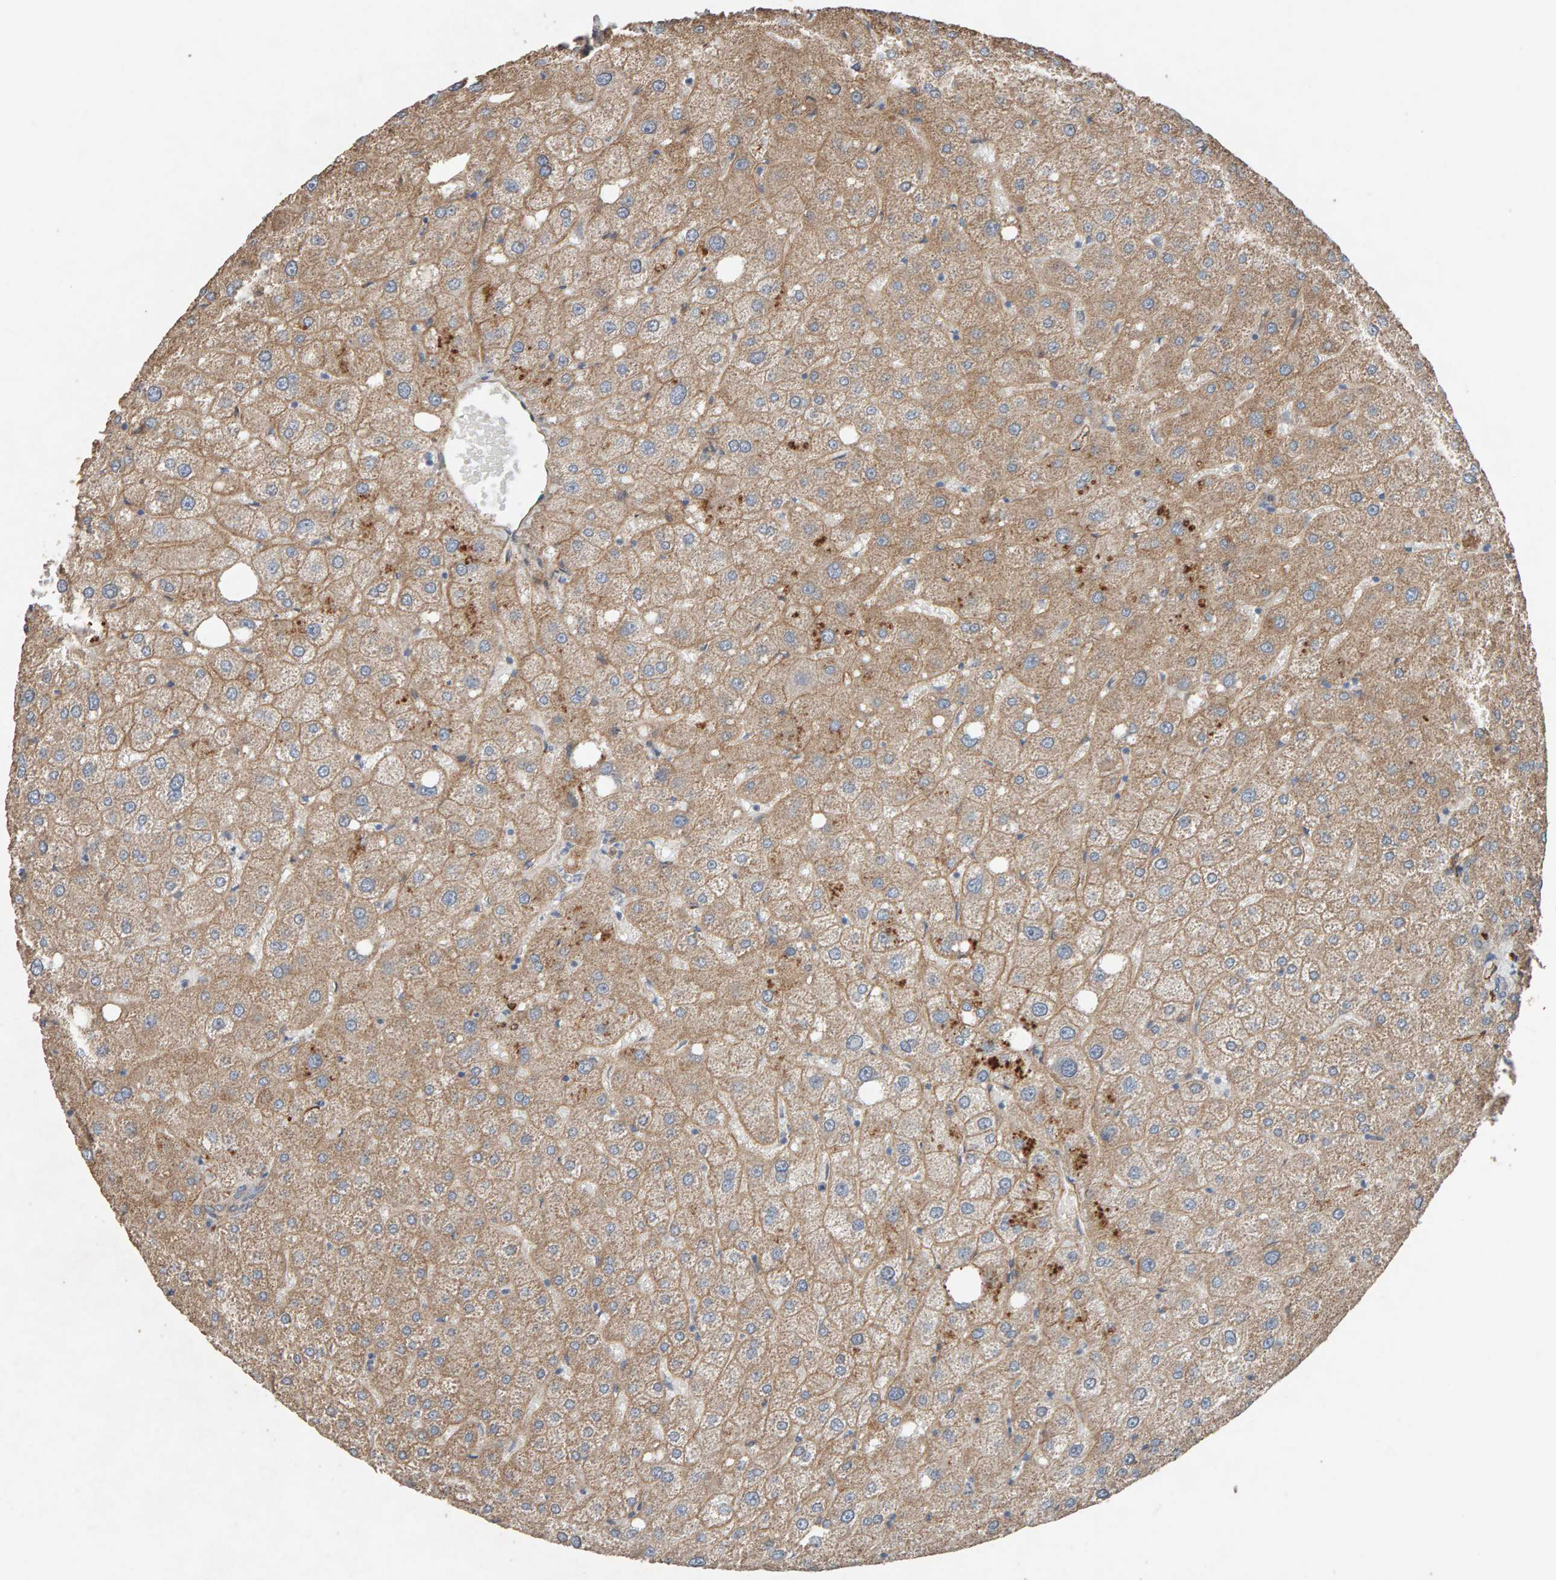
{"staining": {"intensity": "negative", "quantity": "none", "location": "none"}, "tissue": "liver", "cell_type": "Cholangiocytes", "image_type": "normal", "snomed": [{"axis": "morphology", "description": "Normal tissue, NOS"}, {"axis": "topography", "description": "Liver"}], "caption": "Cholangiocytes show no significant staining in normal liver.", "gene": "PTPRM", "patient": {"sex": "male", "age": 73}}